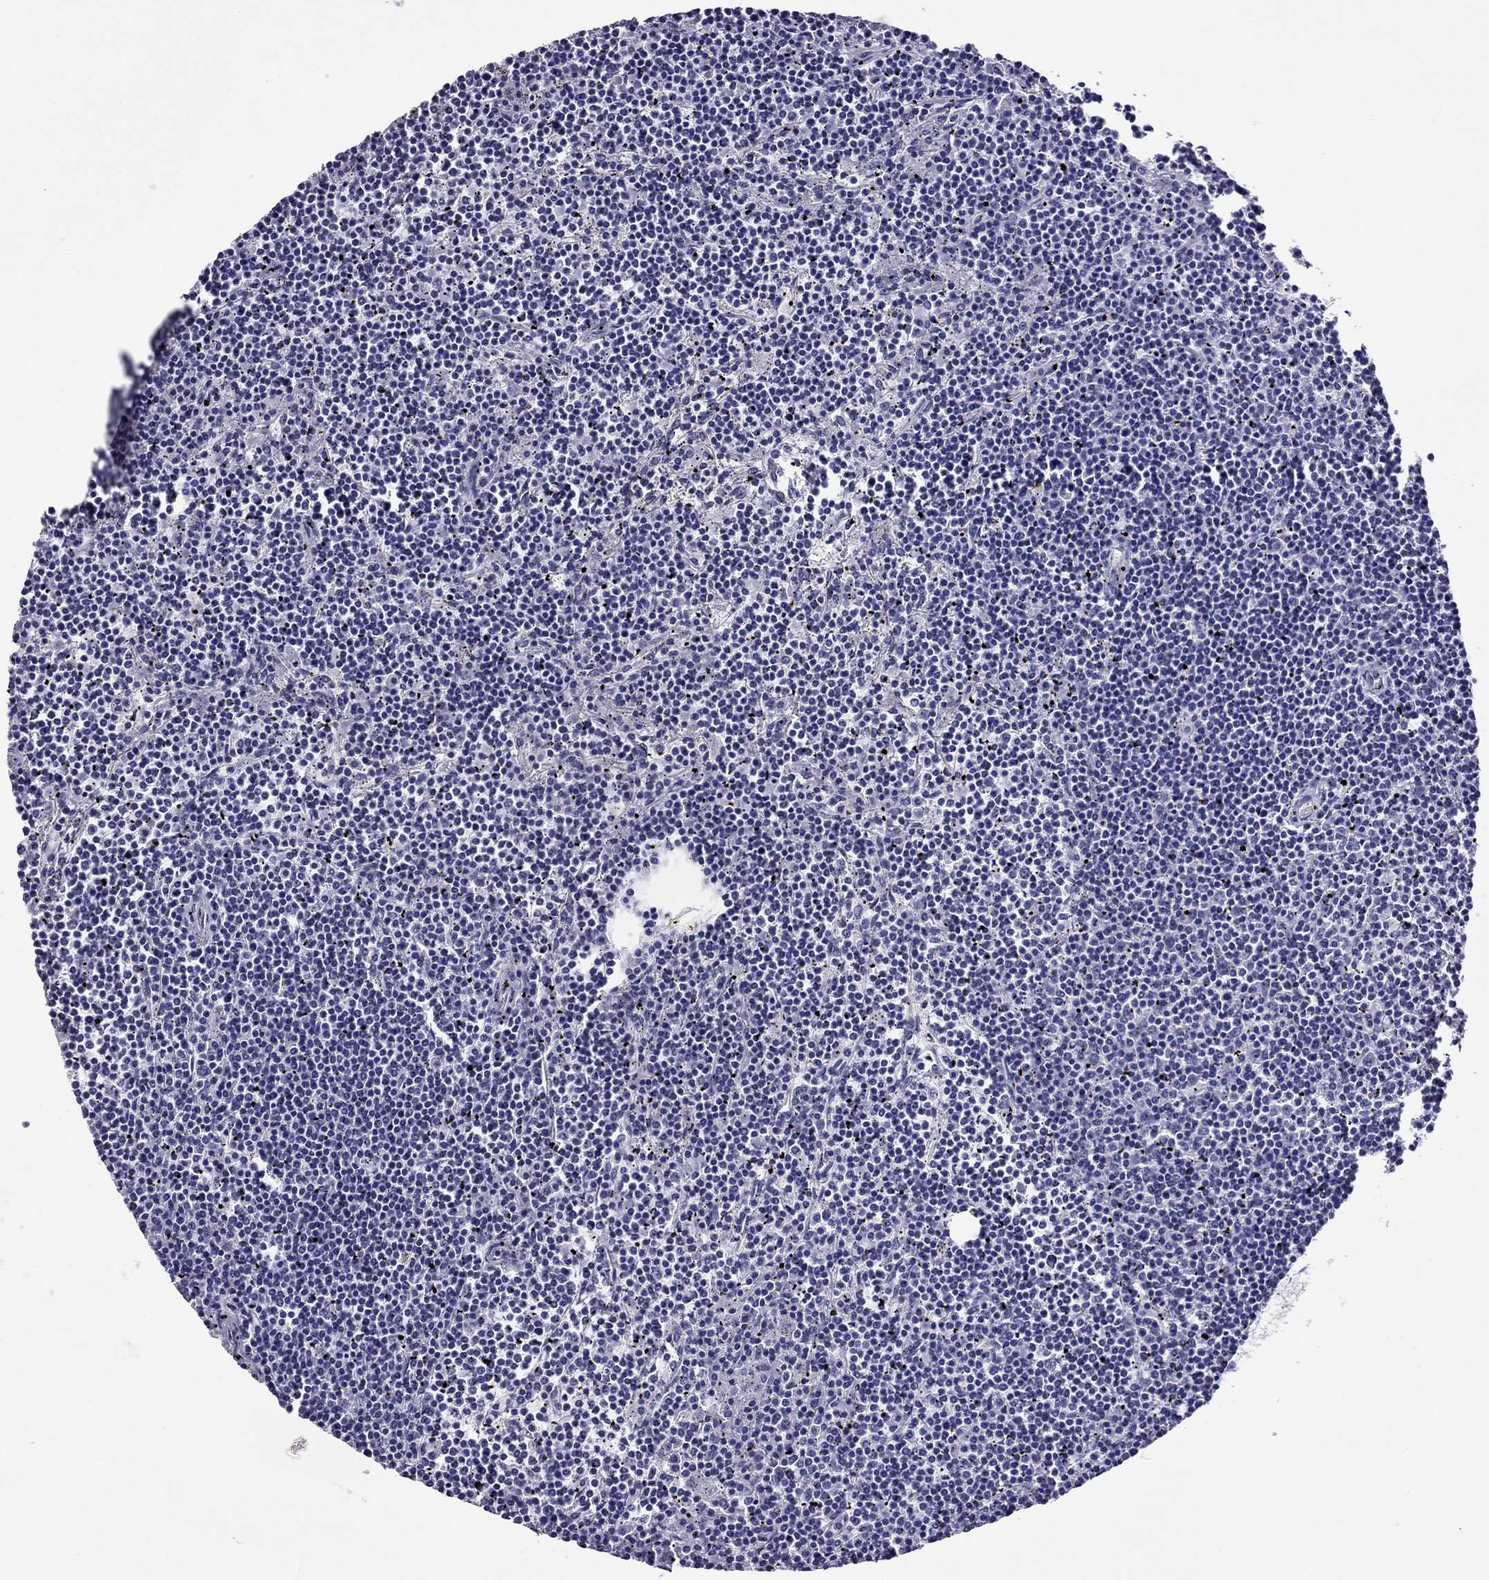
{"staining": {"intensity": "negative", "quantity": "none", "location": "none"}, "tissue": "lymphoma", "cell_type": "Tumor cells", "image_type": "cancer", "snomed": [{"axis": "morphology", "description": "Malignant lymphoma, non-Hodgkin's type, Low grade"}, {"axis": "topography", "description": "Spleen"}], "caption": "The immunohistochemistry (IHC) micrograph has no significant expression in tumor cells of malignant lymphoma, non-Hodgkin's type (low-grade) tissue.", "gene": "MYL11", "patient": {"sex": "female", "age": 19}}